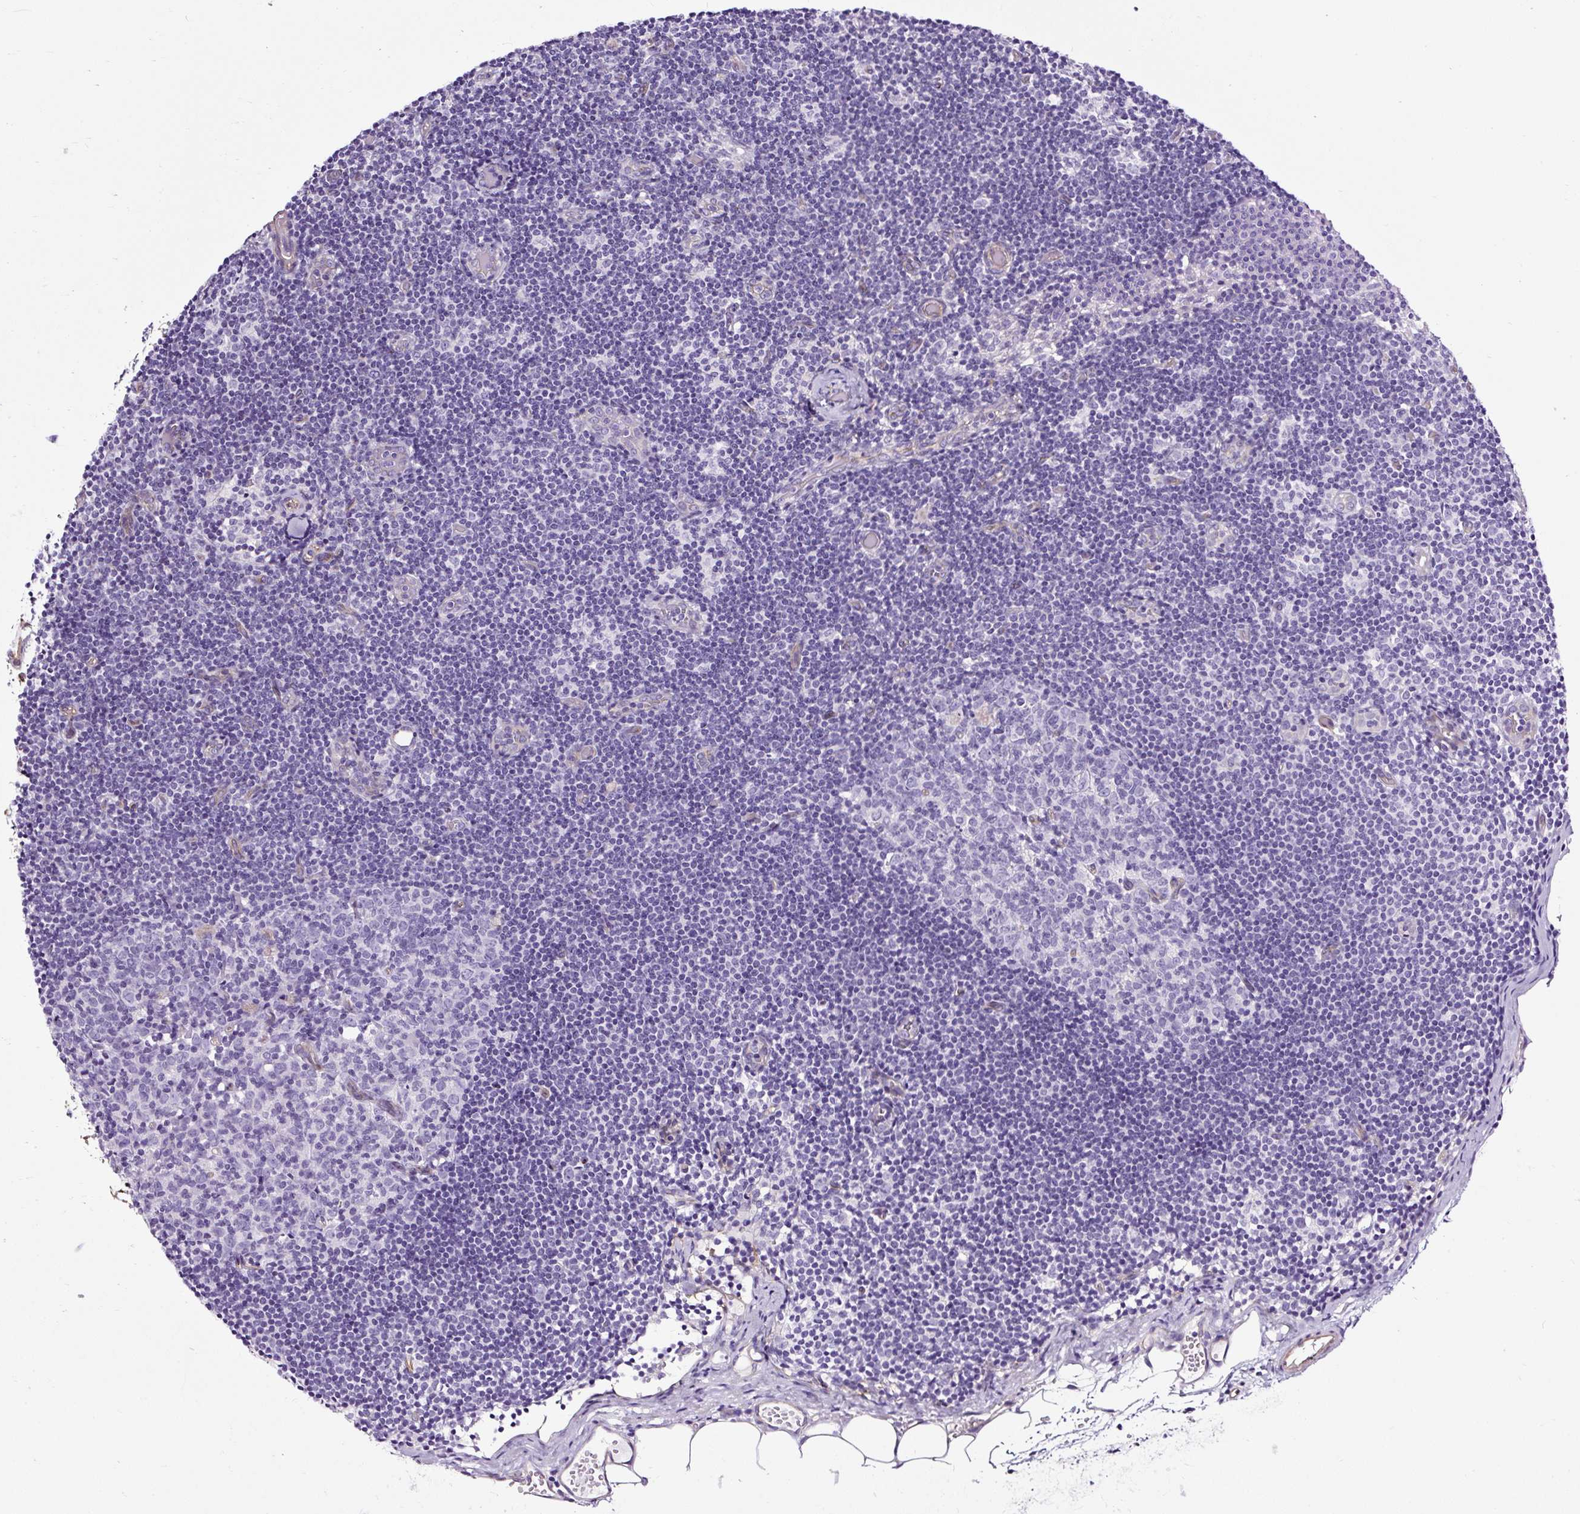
{"staining": {"intensity": "negative", "quantity": "none", "location": "none"}, "tissue": "lymph node", "cell_type": "Germinal center cells", "image_type": "normal", "snomed": [{"axis": "morphology", "description": "Normal tissue, NOS"}, {"axis": "topography", "description": "Lymph node"}], "caption": "A high-resolution photomicrograph shows immunohistochemistry staining of normal lymph node, which demonstrates no significant expression in germinal center cells. (DAB immunohistochemistry (IHC) with hematoxylin counter stain).", "gene": "SLC7A8", "patient": {"sex": "female", "age": 31}}